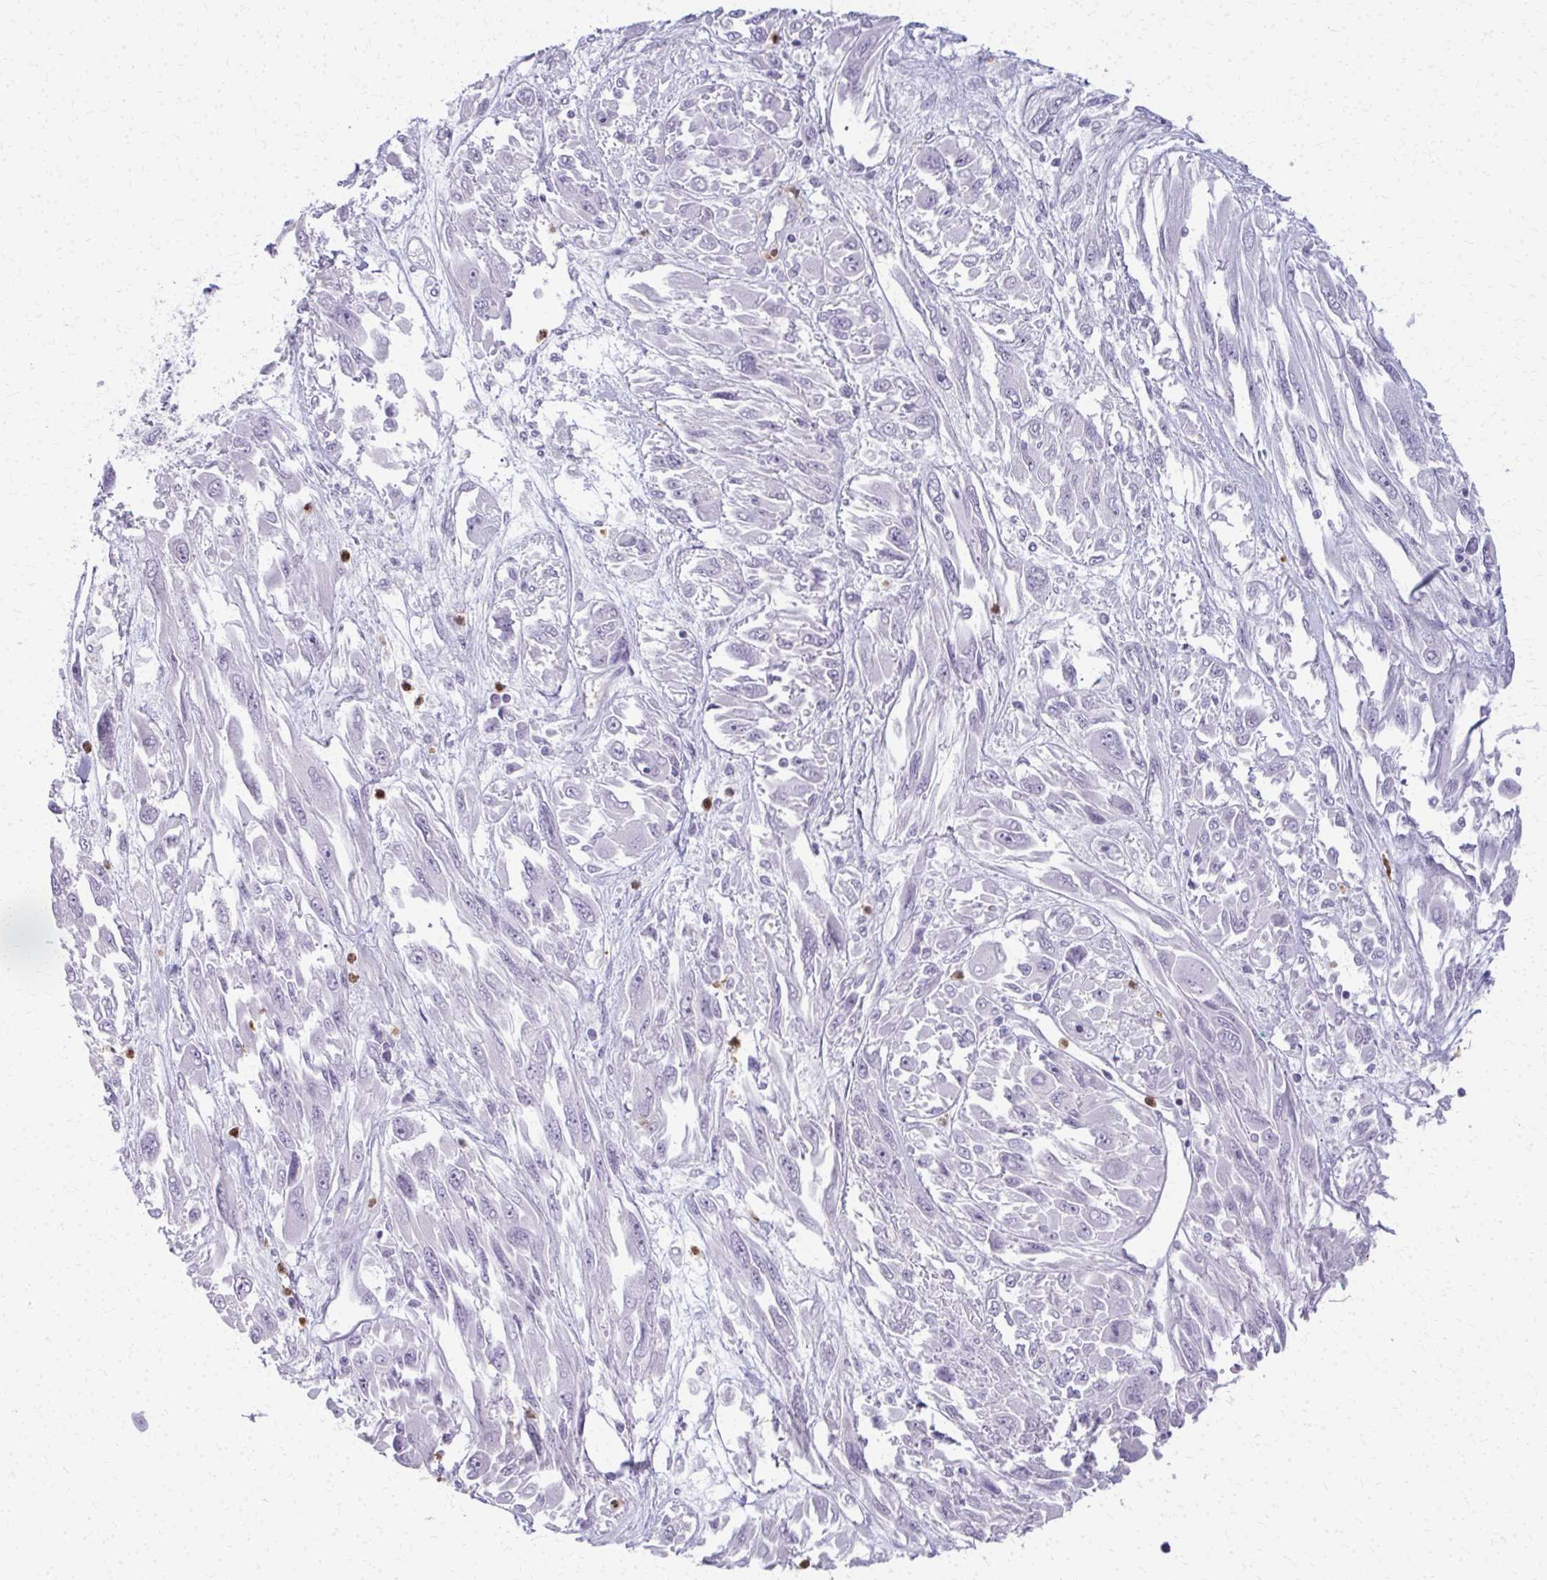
{"staining": {"intensity": "negative", "quantity": "none", "location": "none"}, "tissue": "melanoma", "cell_type": "Tumor cells", "image_type": "cancer", "snomed": [{"axis": "morphology", "description": "Malignant melanoma, NOS"}, {"axis": "topography", "description": "Skin"}], "caption": "The image displays no staining of tumor cells in malignant melanoma.", "gene": "CA3", "patient": {"sex": "female", "age": 91}}